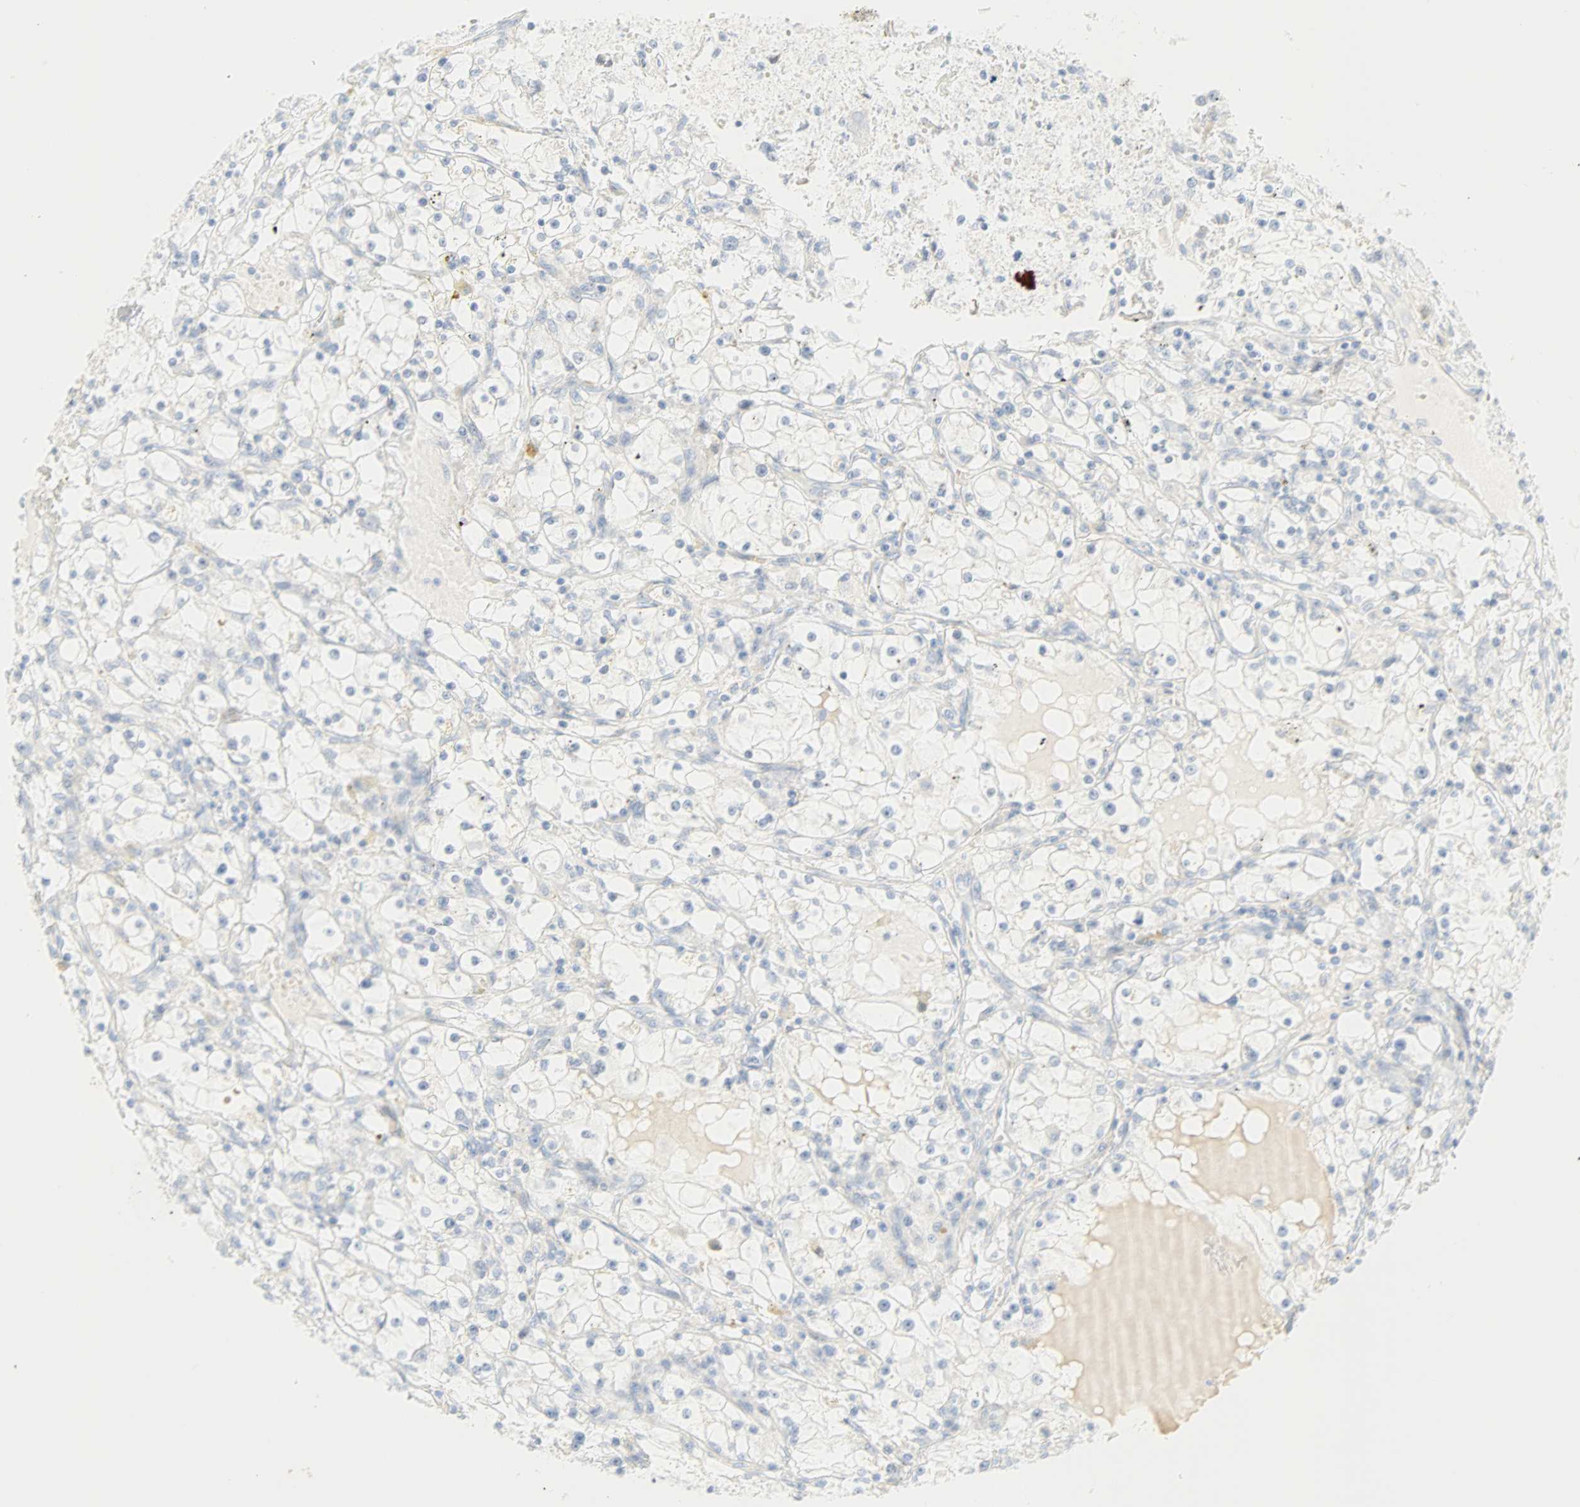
{"staining": {"intensity": "negative", "quantity": "none", "location": "none"}, "tissue": "renal cancer", "cell_type": "Tumor cells", "image_type": "cancer", "snomed": [{"axis": "morphology", "description": "Adenocarcinoma, NOS"}, {"axis": "topography", "description": "Kidney"}], "caption": "Tumor cells show no significant protein expression in renal cancer (adenocarcinoma). (Stains: DAB immunohistochemistry with hematoxylin counter stain, Microscopy: brightfield microscopy at high magnification).", "gene": "SELENBP1", "patient": {"sex": "male", "age": 56}}